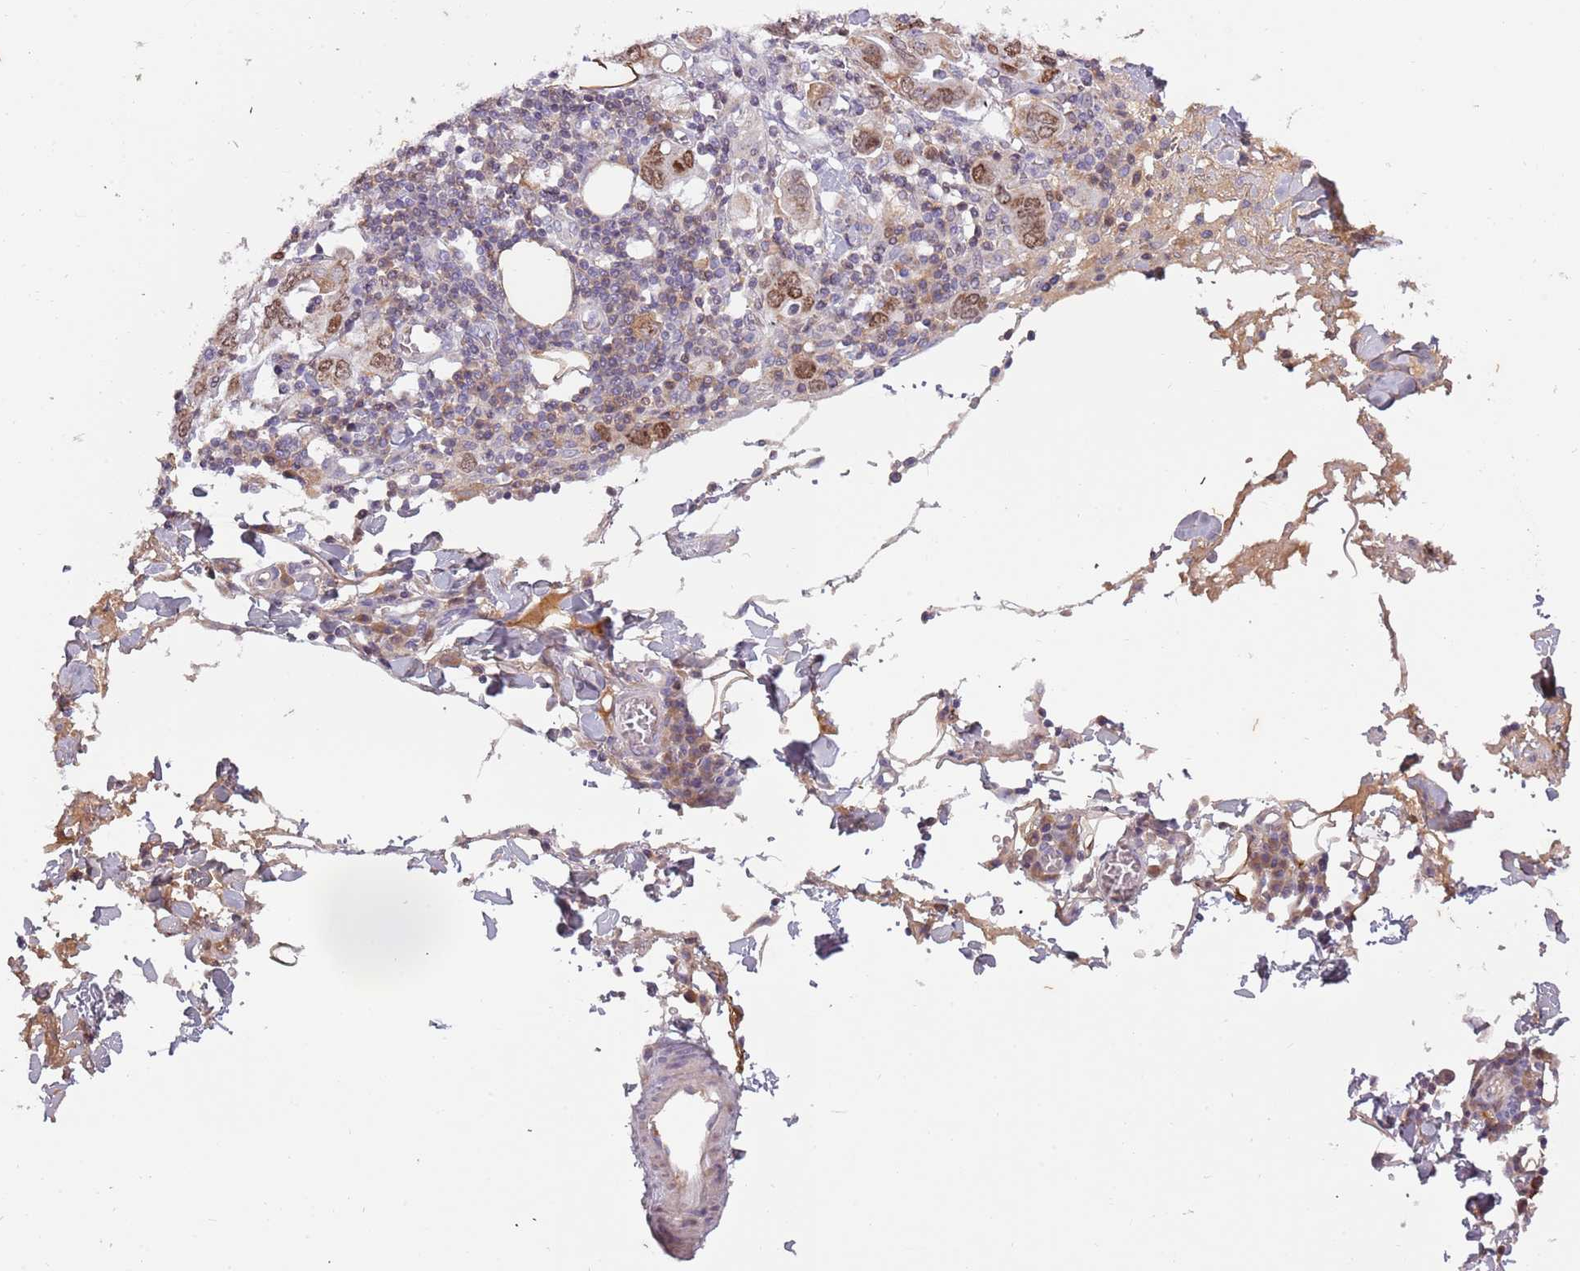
{"staining": {"intensity": "moderate", "quantity": ">75%", "location": "nuclear"}, "tissue": "stomach cancer", "cell_type": "Tumor cells", "image_type": "cancer", "snomed": [{"axis": "morphology", "description": "Adenocarcinoma, NOS"}, {"axis": "topography", "description": "Stomach, upper"}, {"axis": "topography", "description": "Stomach"}], "caption": "Stomach adenocarcinoma tissue displays moderate nuclear staining in approximately >75% of tumor cells", "gene": "SYS1", "patient": {"sex": "male", "age": 62}}